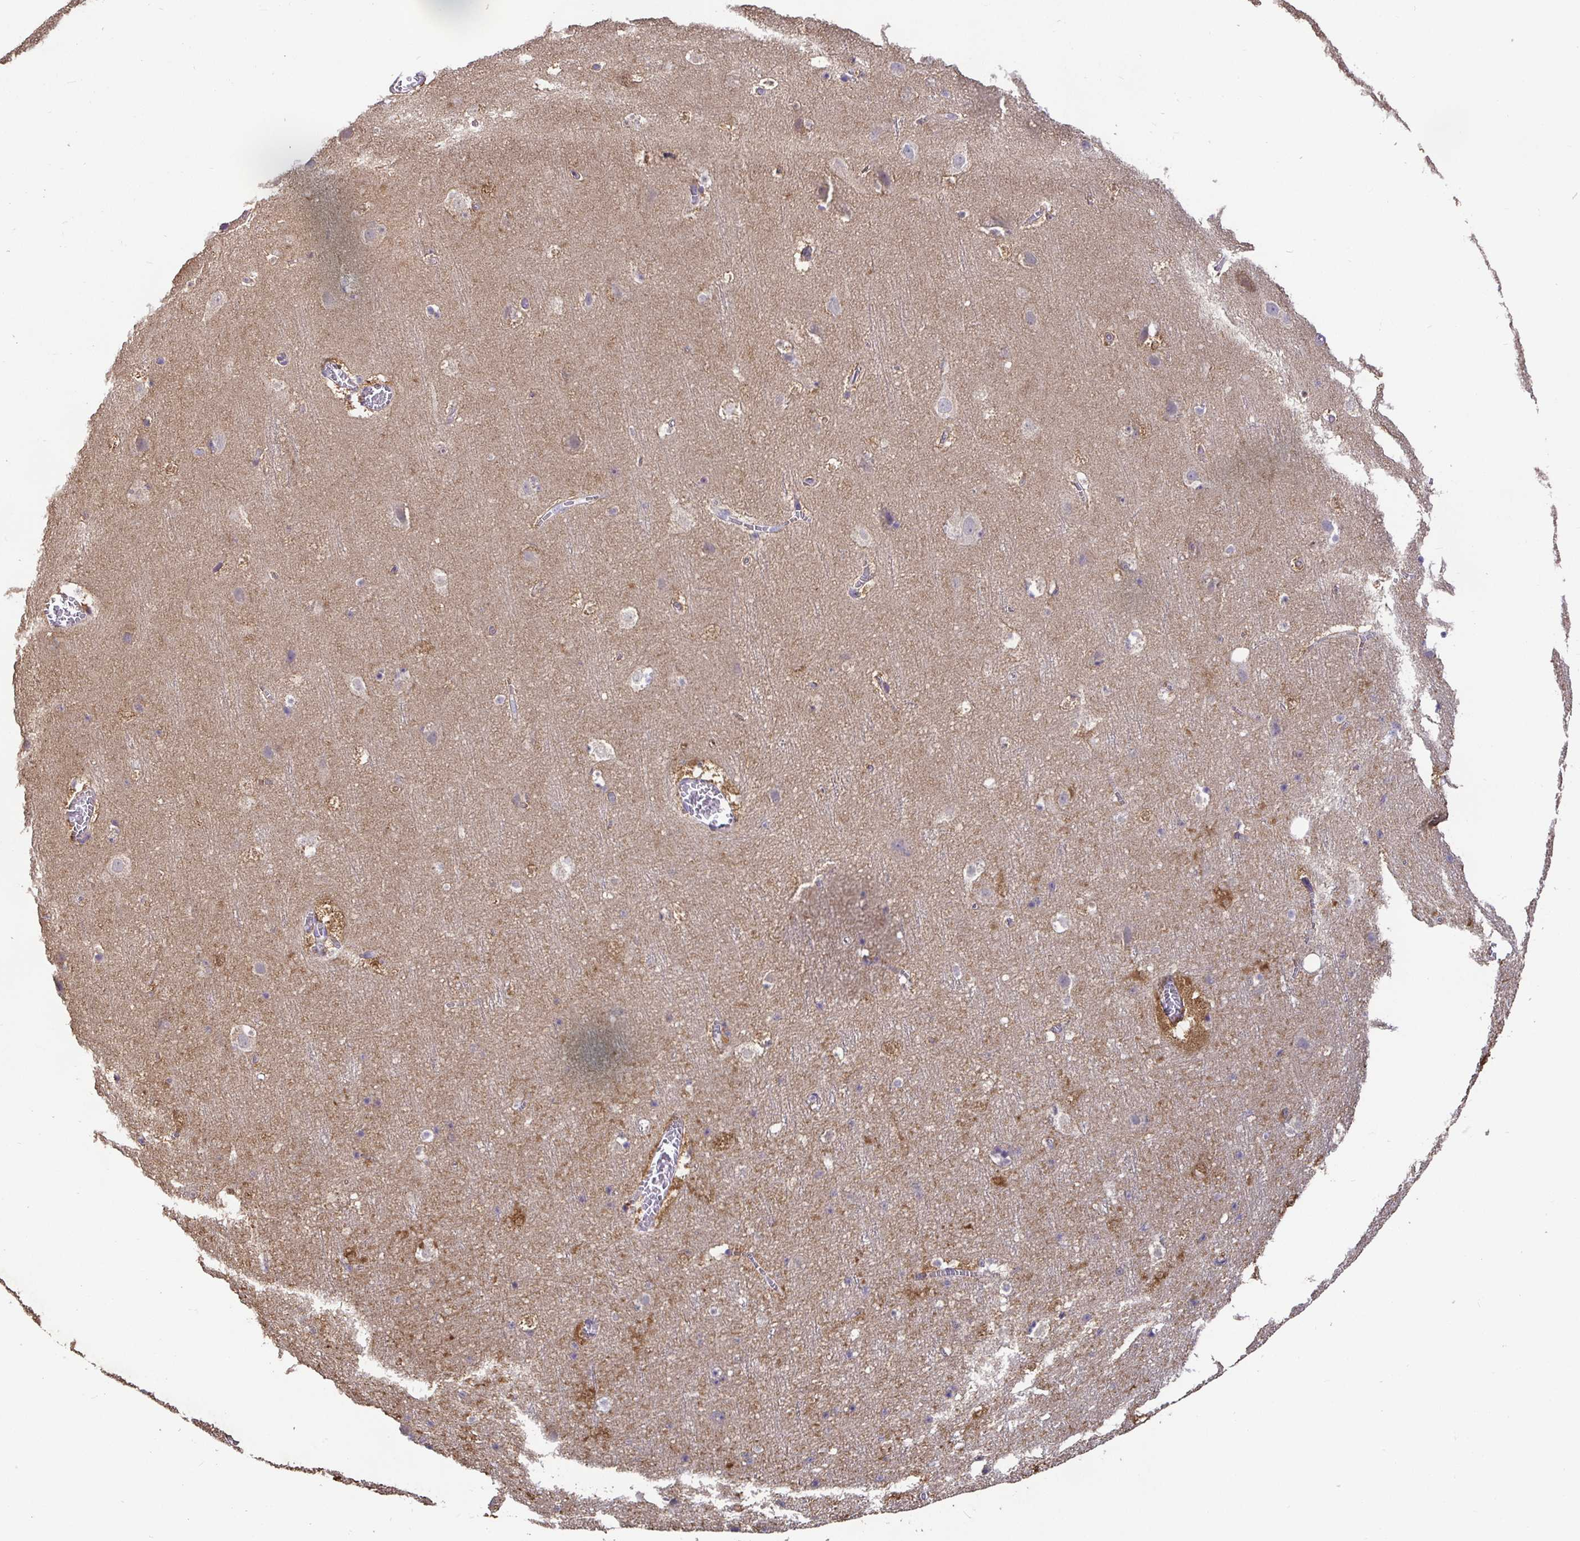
{"staining": {"intensity": "moderate", "quantity": "<25%", "location": "cytoplasmic/membranous"}, "tissue": "cerebral cortex", "cell_type": "Endothelial cells", "image_type": "normal", "snomed": [{"axis": "morphology", "description": "Normal tissue, NOS"}, {"axis": "topography", "description": "Cerebral cortex"}], "caption": "Cerebral cortex was stained to show a protein in brown. There is low levels of moderate cytoplasmic/membranous staining in about <25% of endothelial cells. The staining was performed using DAB (3,3'-diaminobenzidine), with brown indicating positive protein expression. Nuclei are stained blue with hematoxylin.", "gene": "SHISA4", "patient": {"sex": "female", "age": 42}}